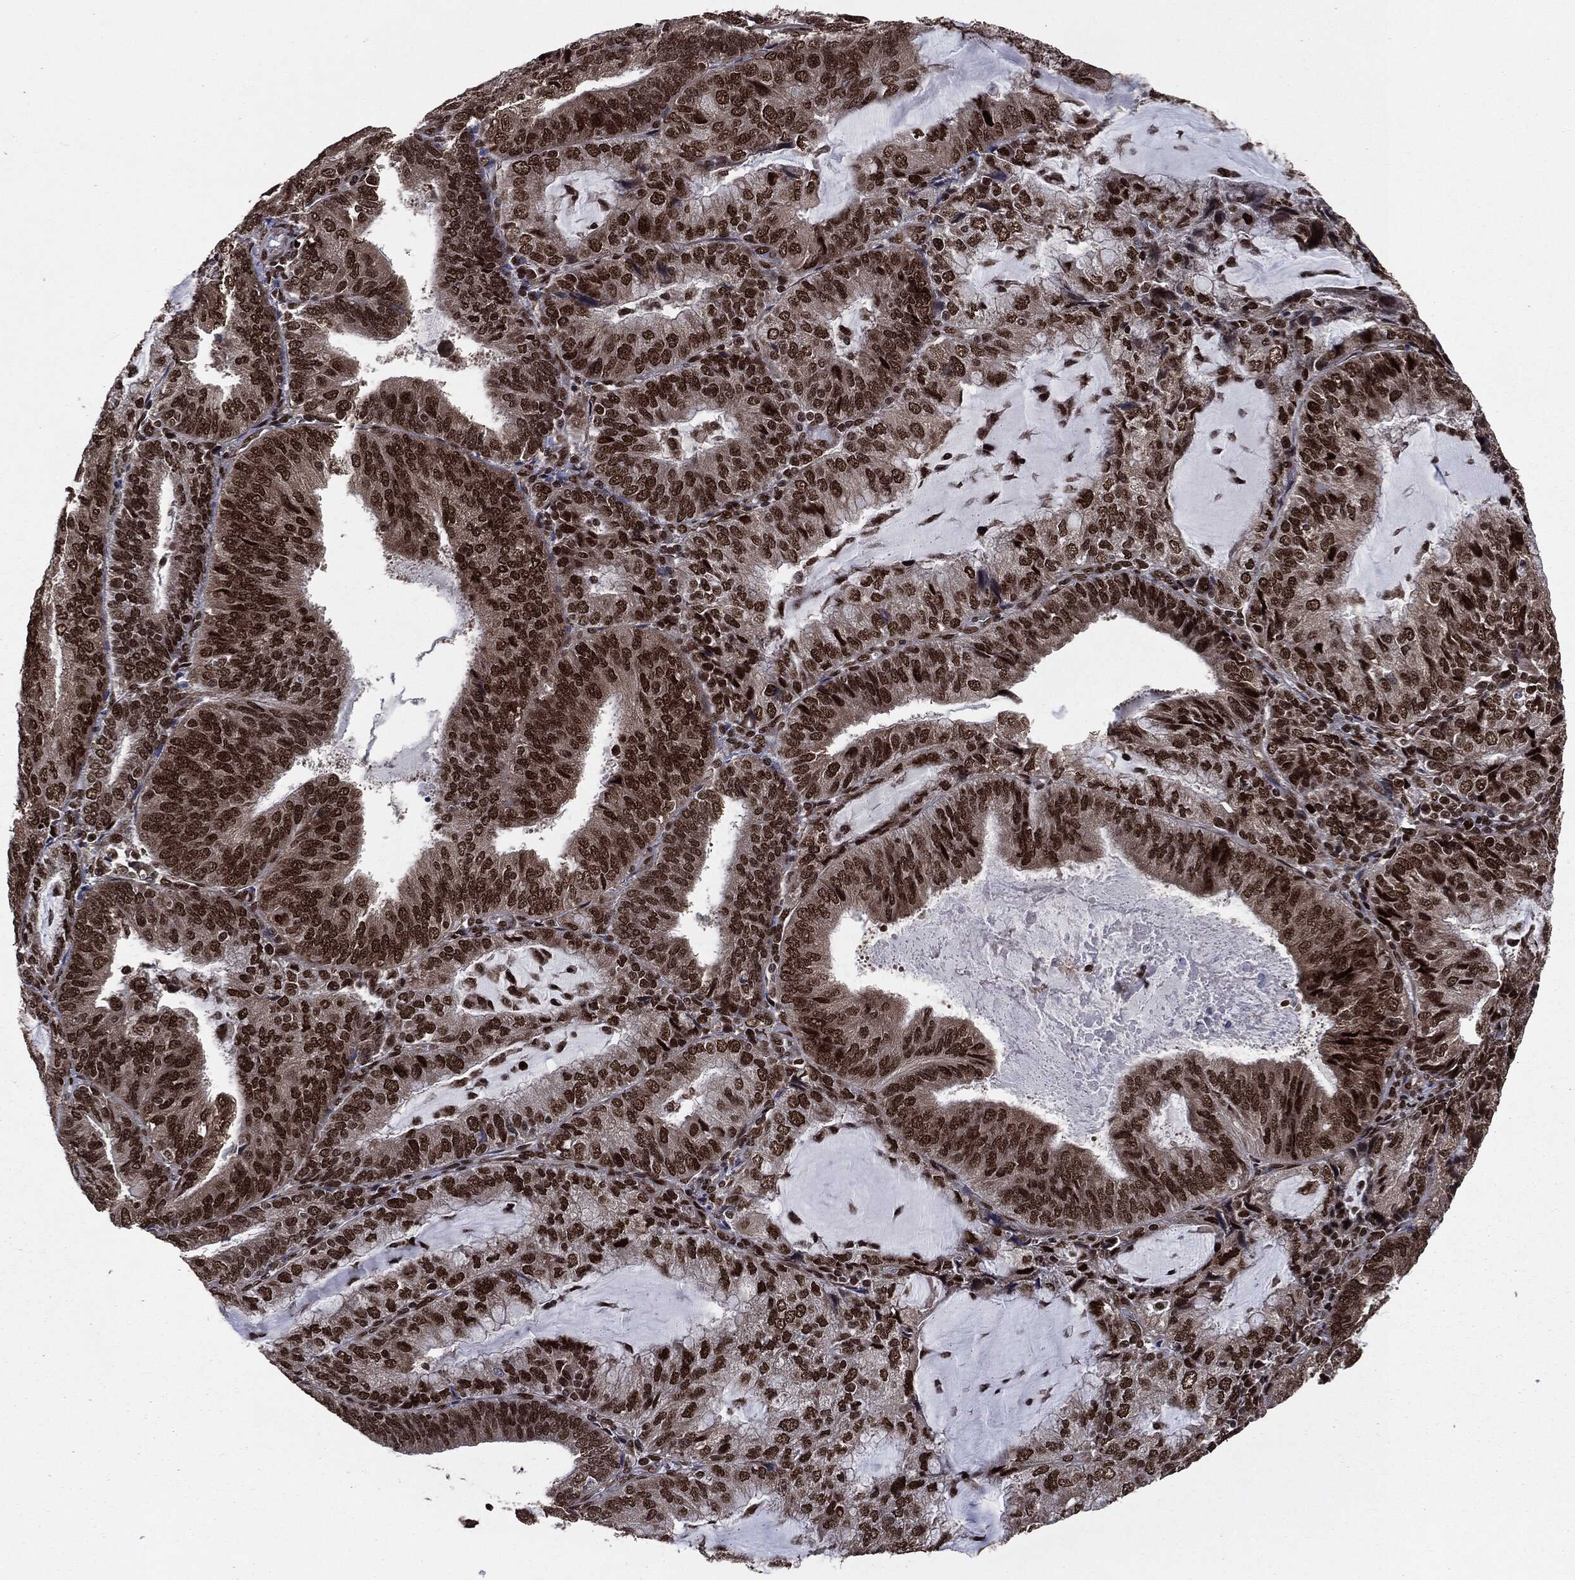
{"staining": {"intensity": "strong", "quantity": ">75%", "location": "nuclear"}, "tissue": "endometrial cancer", "cell_type": "Tumor cells", "image_type": "cancer", "snomed": [{"axis": "morphology", "description": "Adenocarcinoma, NOS"}, {"axis": "topography", "description": "Endometrium"}], "caption": "A high amount of strong nuclear positivity is seen in approximately >75% of tumor cells in endometrial cancer tissue.", "gene": "DVL2", "patient": {"sex": "female", "age": 81}}